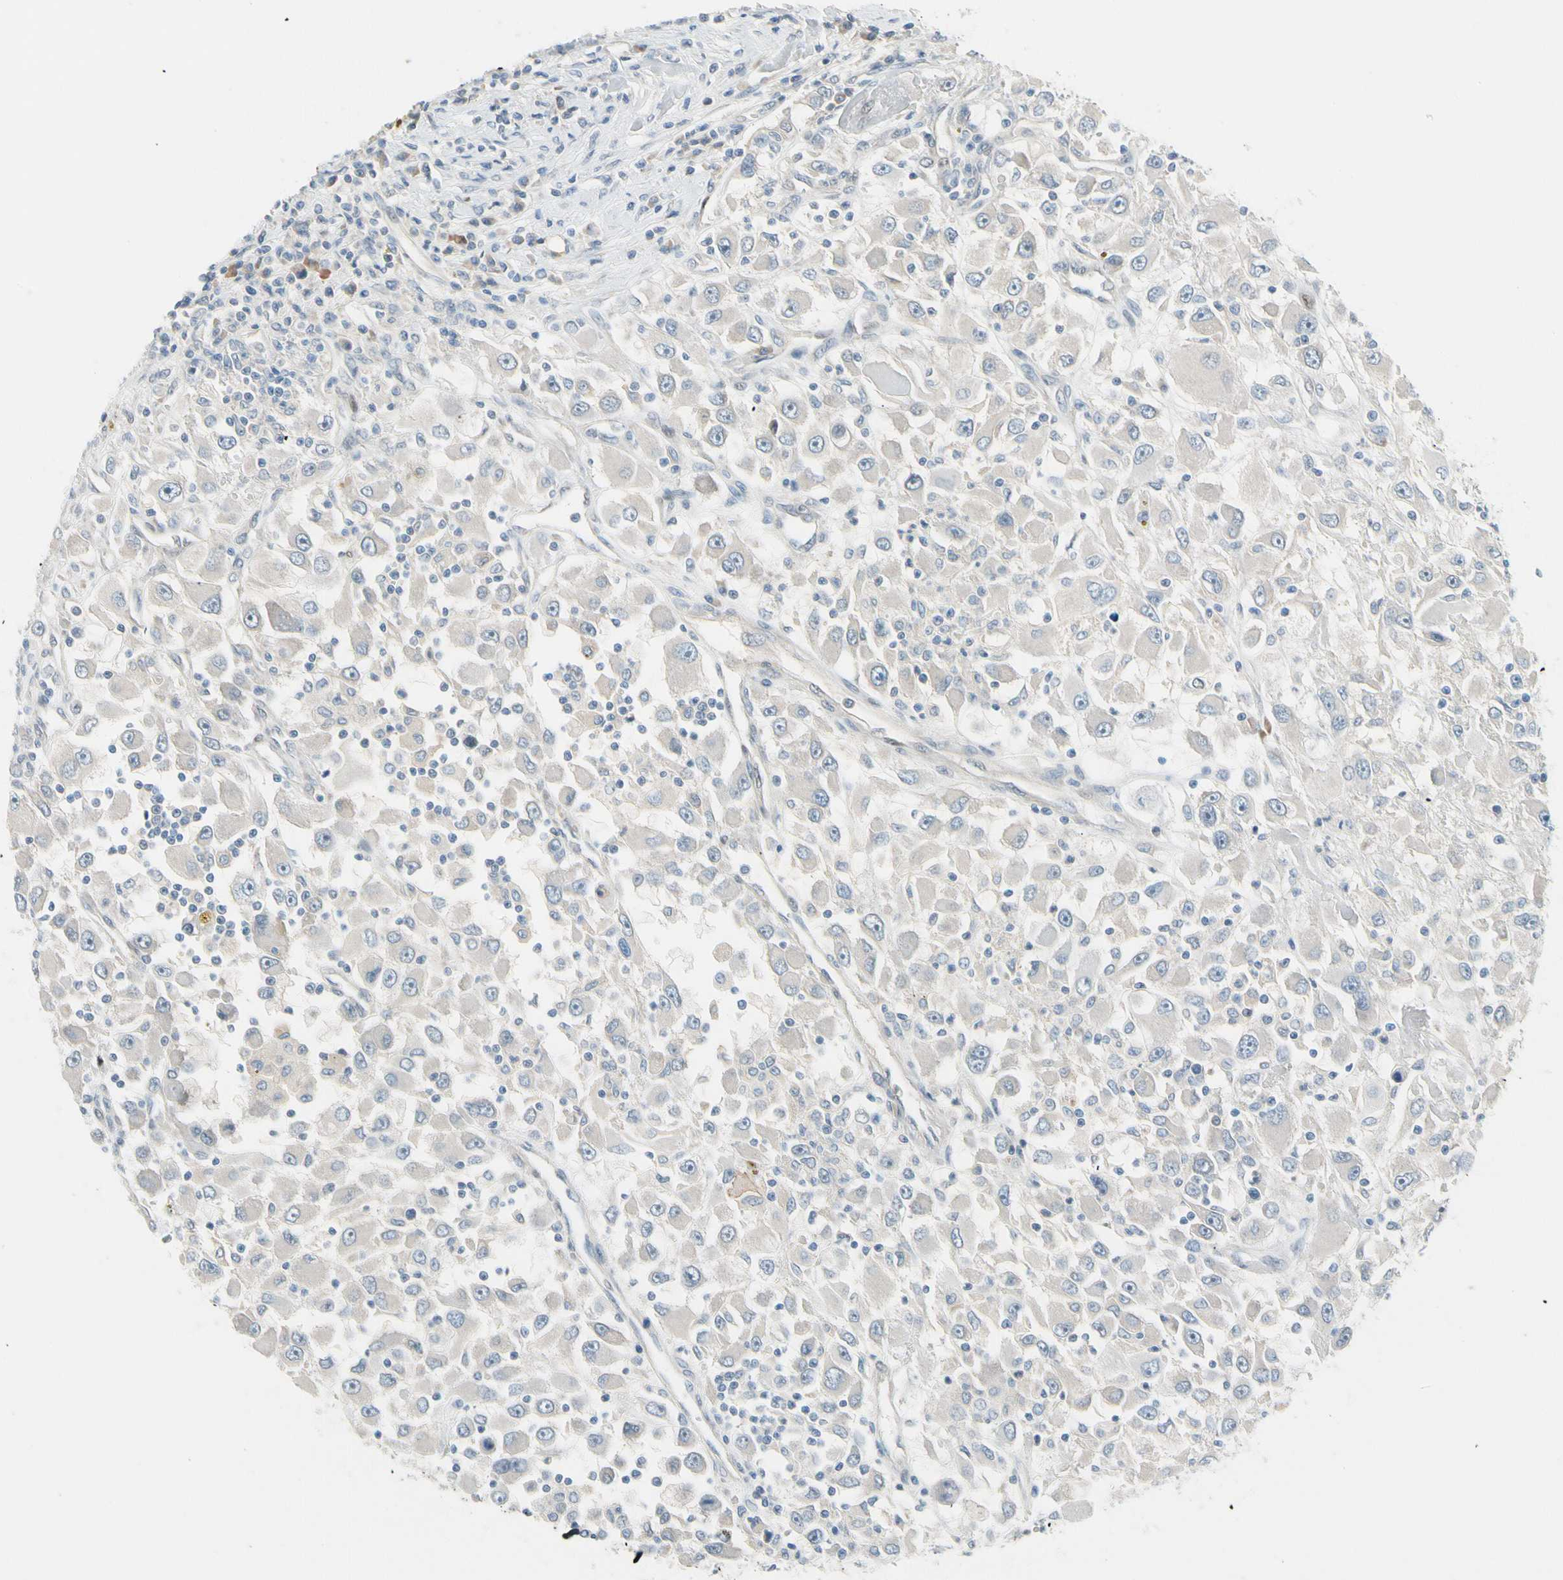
{"staining": {"intensity": "negative", "quantity": "none", "location": "none"}, "tissue": "renal cancer", "cell_type": "Tumor cells", "image_type": "cancer", "snomed": [{"axis": "morphology", "description": "Adenocarcinoma, NOS"}, {"axis": "topography", "description": "Kidney"}], "caption": "Immunohistochemistry (IHC) of human renal cancer displays no expression in tumor cells.", "gene": "CFAP36", "patient": {"sex": "female", "age": 52}}